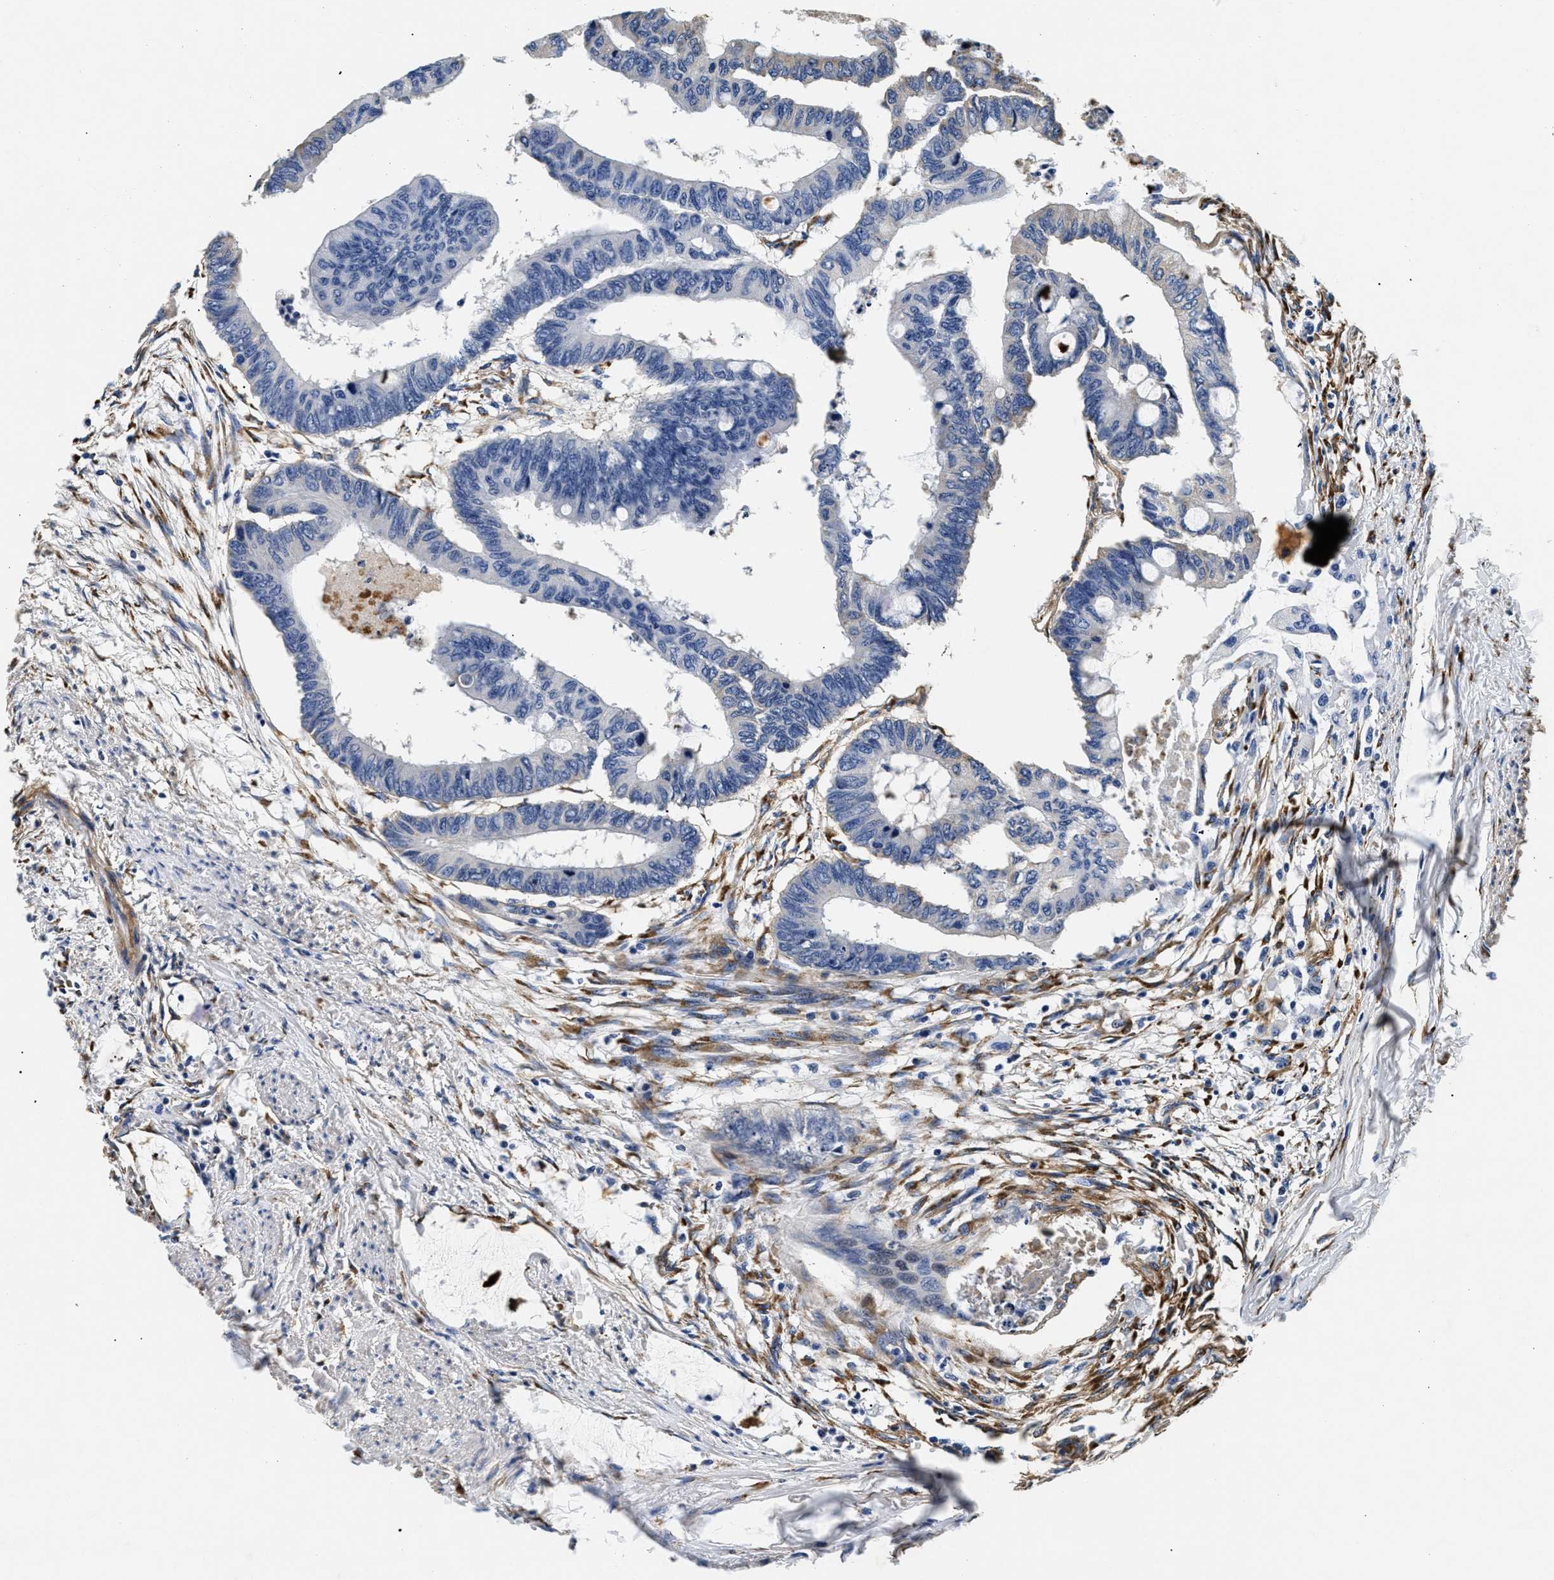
{"staining": {"intensity": "negative", "quantity": "none", "location": "none"}, "tissue": "colorectal cancer", "cell_type": "Tumor cells", "image_type": "cancer", "snomed": [{"axis": "morphology", "description": "Normal tissue, NOS"}, {"axis": "morphology", "description": "Adenocarcinoma, NOS"}, {"axis": "topography", "description": "Rectum"}, {"axis": "topography", "description": "Peripheral nerve tissue"}], "caption": "This is a histopathology image of immunohistochemistry staining of colorectal cancer, which shows no positivity in tumor cells.", "gene": "LAMA3", "patient": {"sex": "male", "age": 92}}